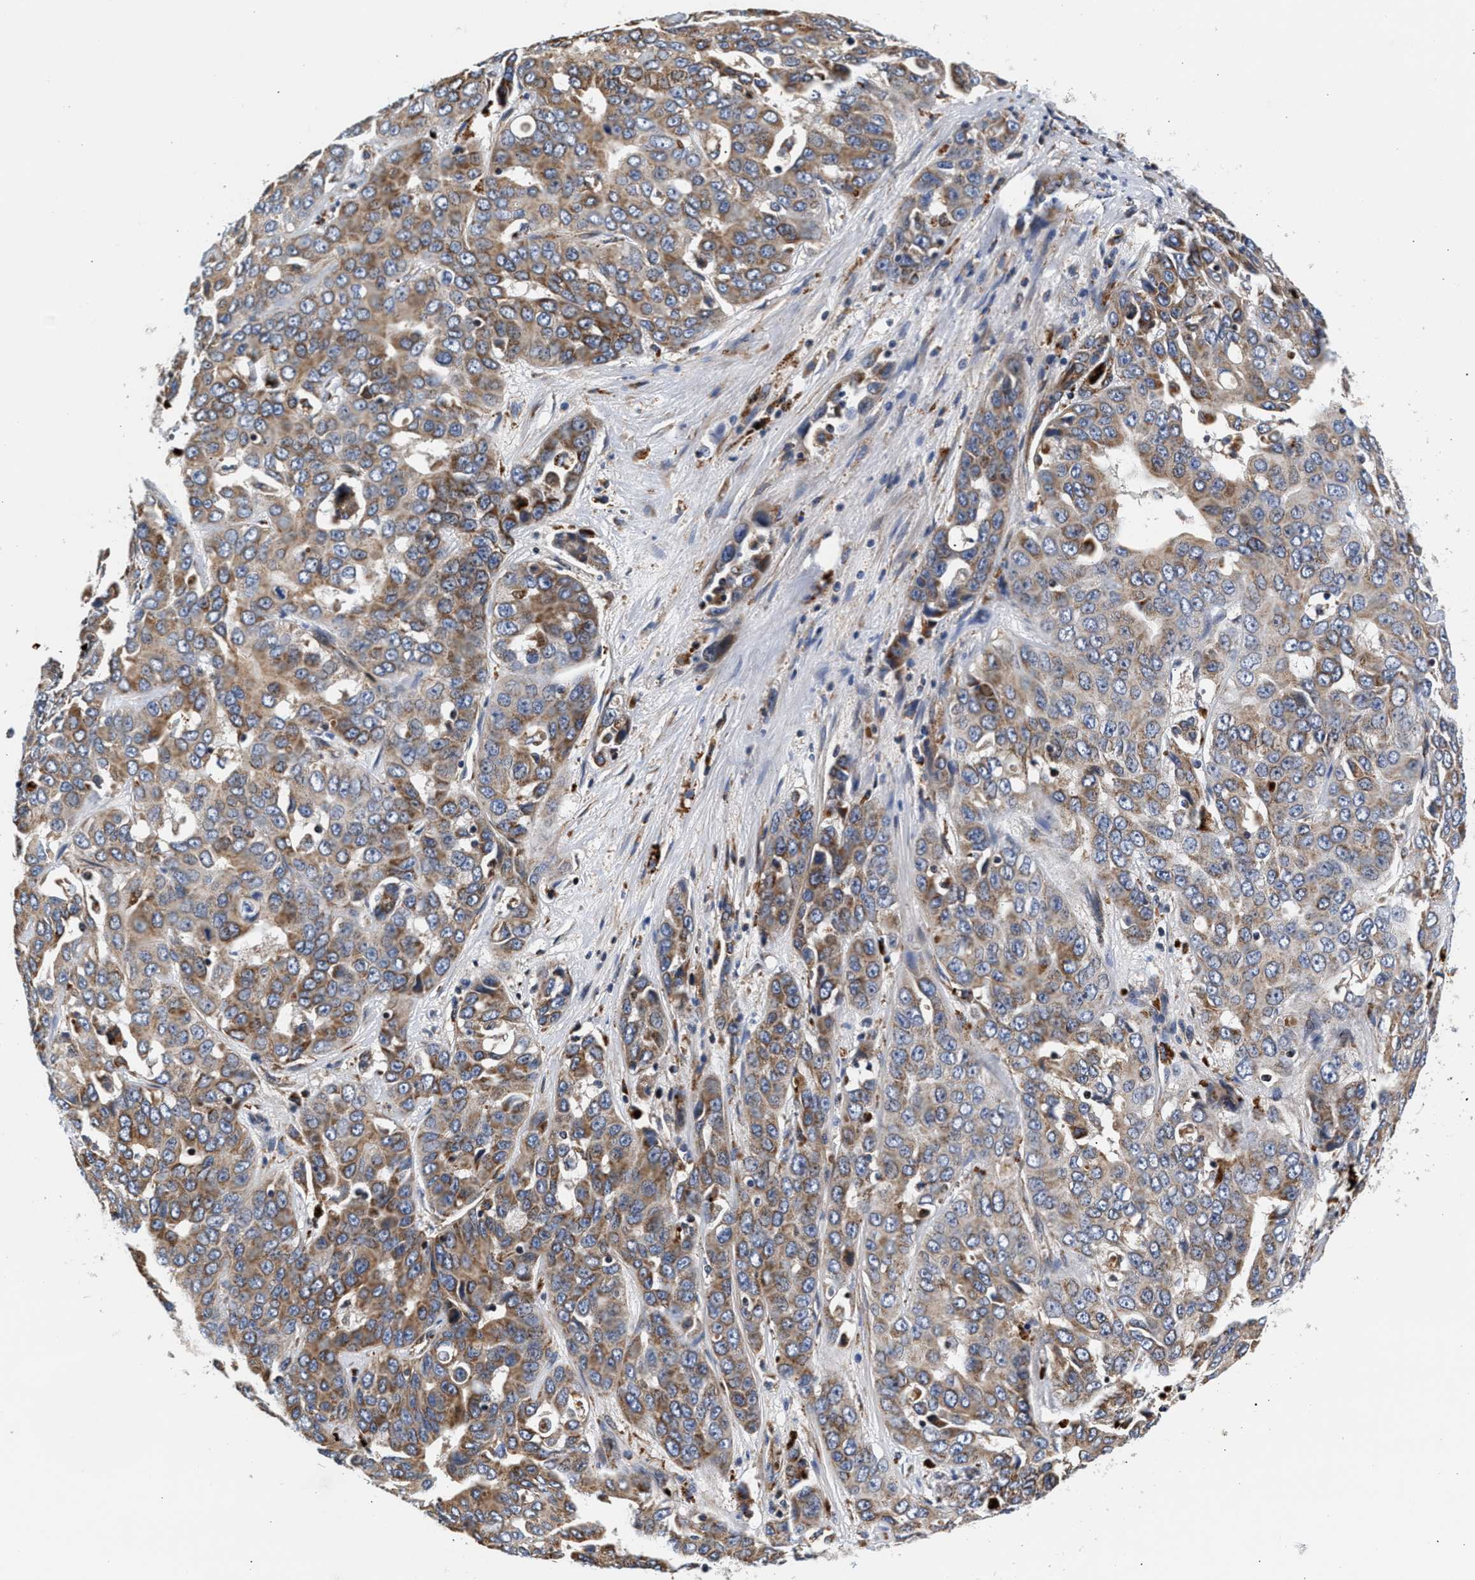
{"staining": {"intensity": "moderate", "quantity": ">75%", "location": "cytoplasmic/membranous"}, "tissue": "liver cancer", "cell_type": "Tumor cells", "image_type": "cancer", "snomed": [{"axis": "morphology", "description": "Cholangiocarcinoma"}, {"axis": "topography", "description": "Liver"}], "caption": "Liver cancer (cholangiocarcinoma) stained with DAB (3,3'-diaminobenzidine) immunohistochemistry exhibits medium levels of moderate cytoplasmic/membranous positivity in about >75% of tumor cells. (Stains: DAB in brown, nuclei in blue, Microscopy: brightfield microscopy at high magnification).", "gene": "SGK1", "patient": {"sex": "female", "age": 52}}